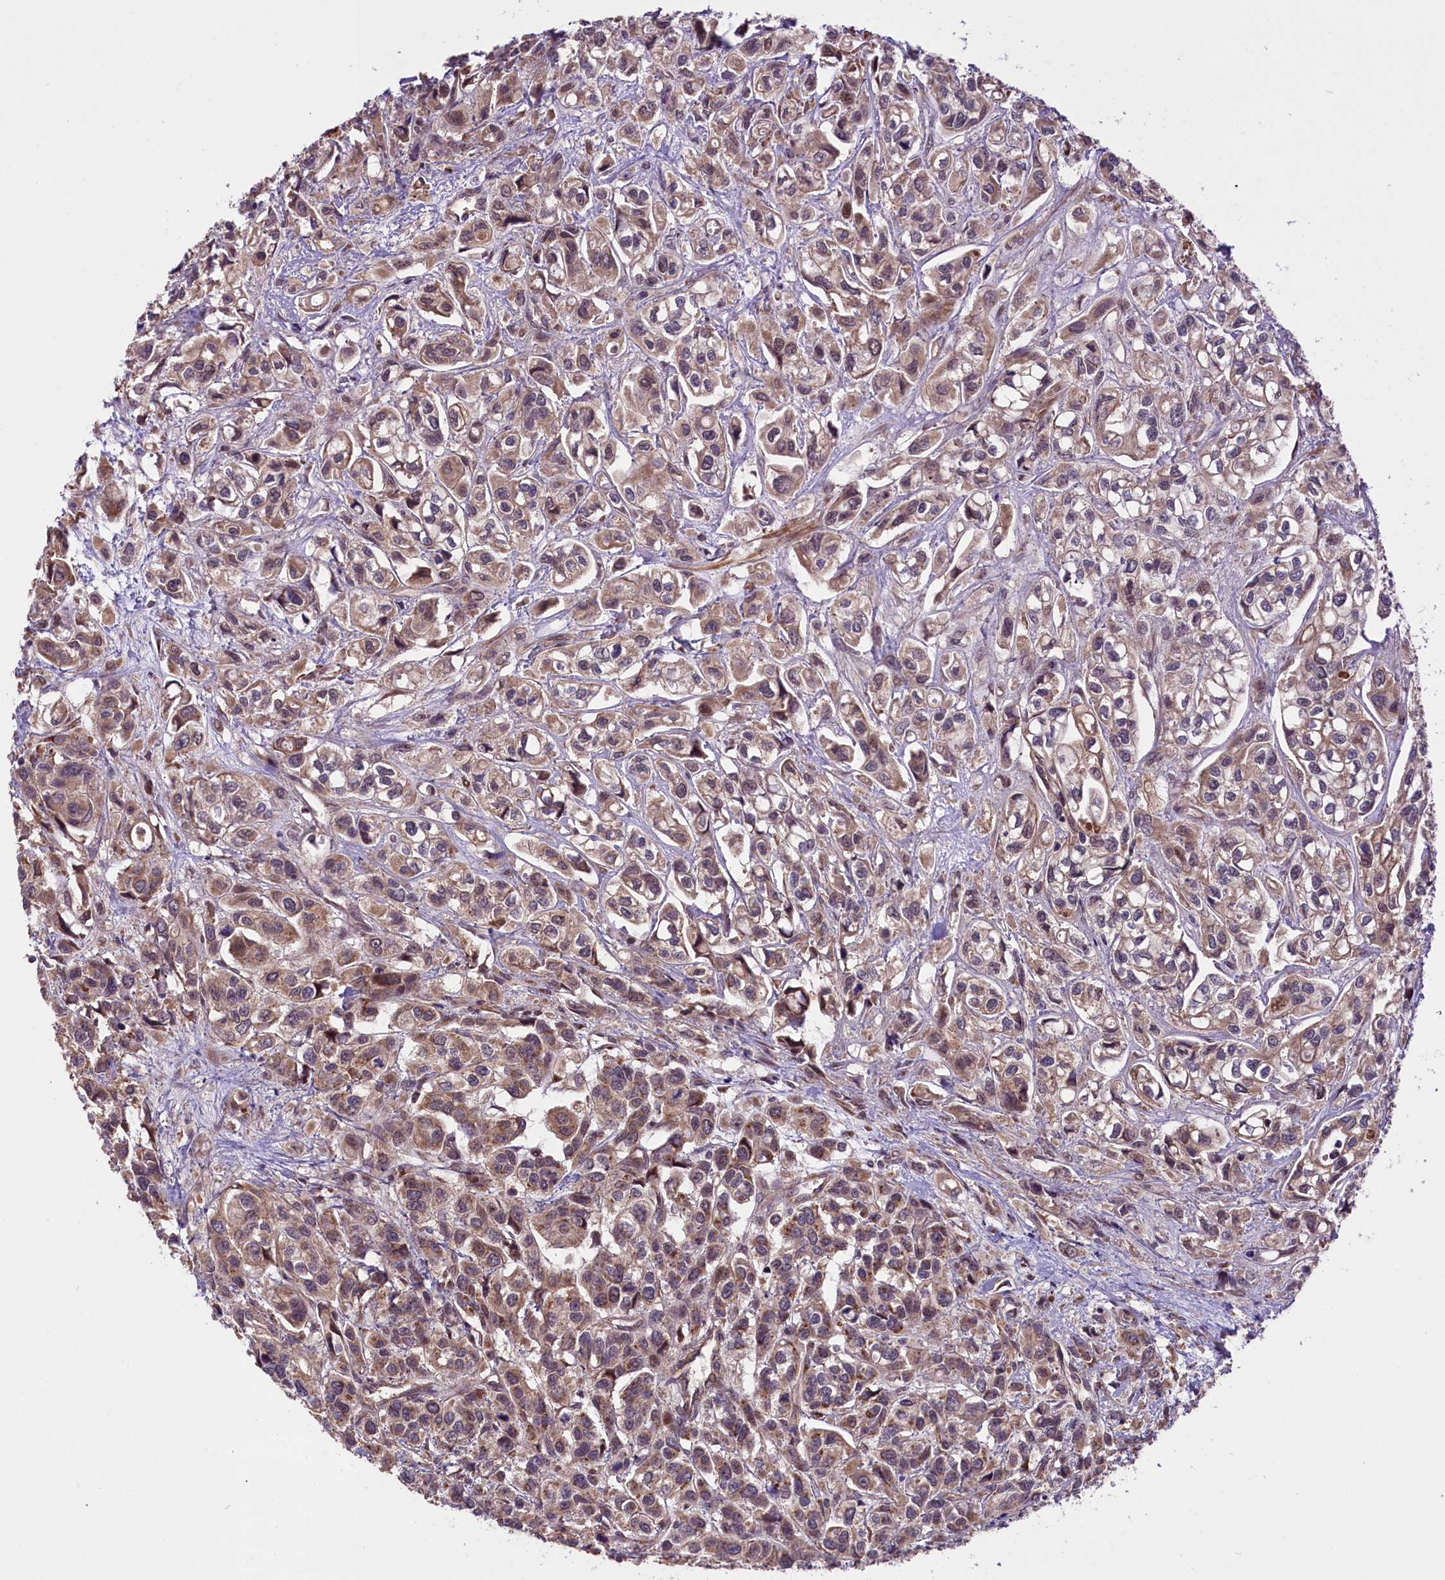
{"staining": {"intensity": "weak", "quantity": "25%-75%", "location": "cytoplasmic/membranous"}, "tissue": "urothelial cancer", "cell_type": "Tumor cells", "image_type": "cancer", "snomed": [{"axis": "morphology", "description": "Urothelial carcinoma, High grade"}, {"axis": "topography", "description": "Urinary bladder"}], "caption": "Protein staining of urothelial carcinoma (high-grade) tissue displays weak cytoplasmic/membranous positivity in approximately 25%-75% of tumor cells.", "gene": "HDAC5", "patient": {"sex": "male", "age": 67}}